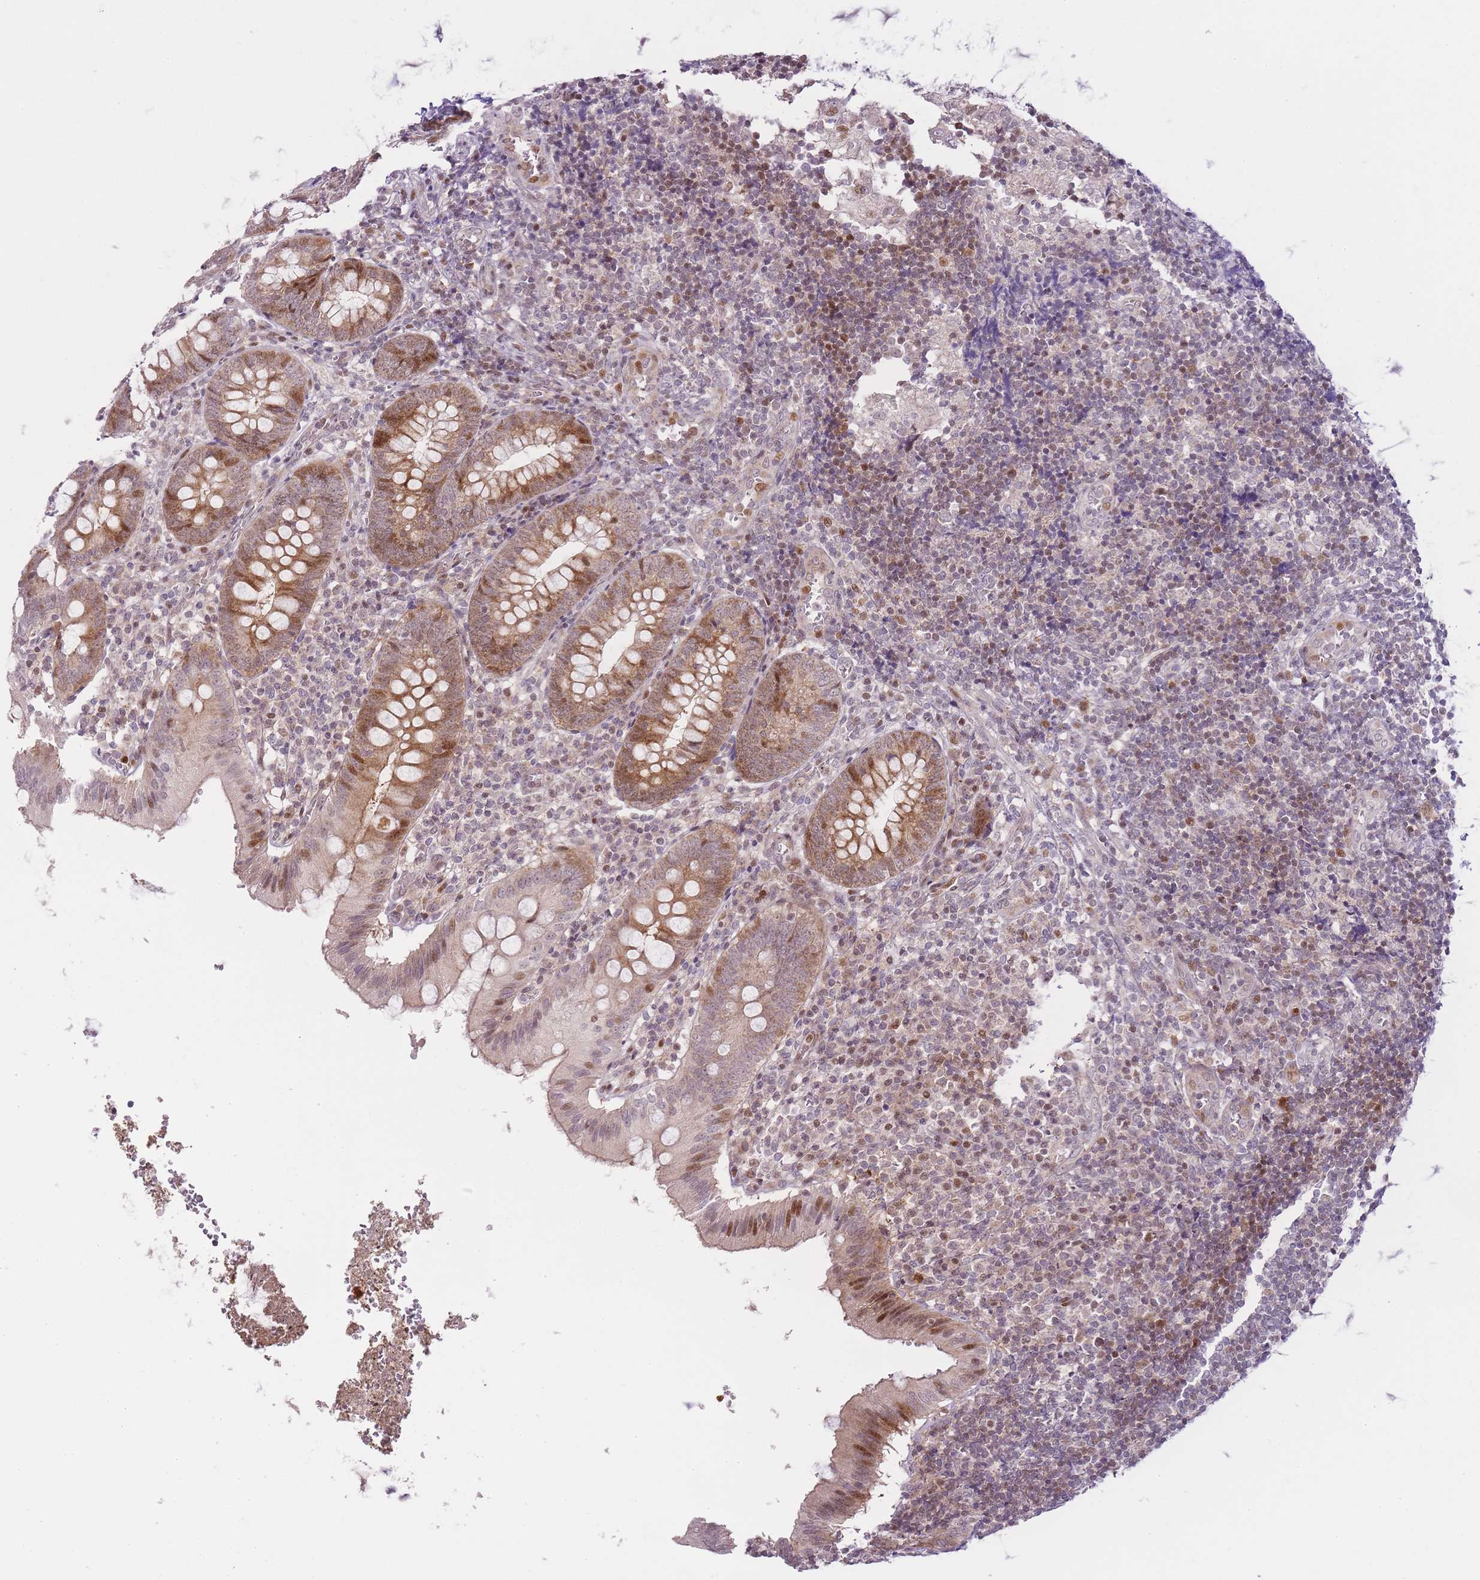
{"staining": {"intensity": "moderate", "quantity": "25%-75%", "location": "cytoplasmic/membranous,nuclear"}, "tissue": "appendix", "cell_type": "Glandular cells", "image_type": "normal", "snomed": [{"axis": "morphology", "description": "Normal tissue, NOS"}, {"axis": "topography", "description": "Appendix"}], "caption": "Approximately 25%-75% of glandular cells in normal human appendix demonstrate moderate cytoplasmic/membranous,nuclear protein positivity as visualized by brown immunohistochemical staining.", "gene": "OGG1", "patient": {"sex": "male", "age": 8}}